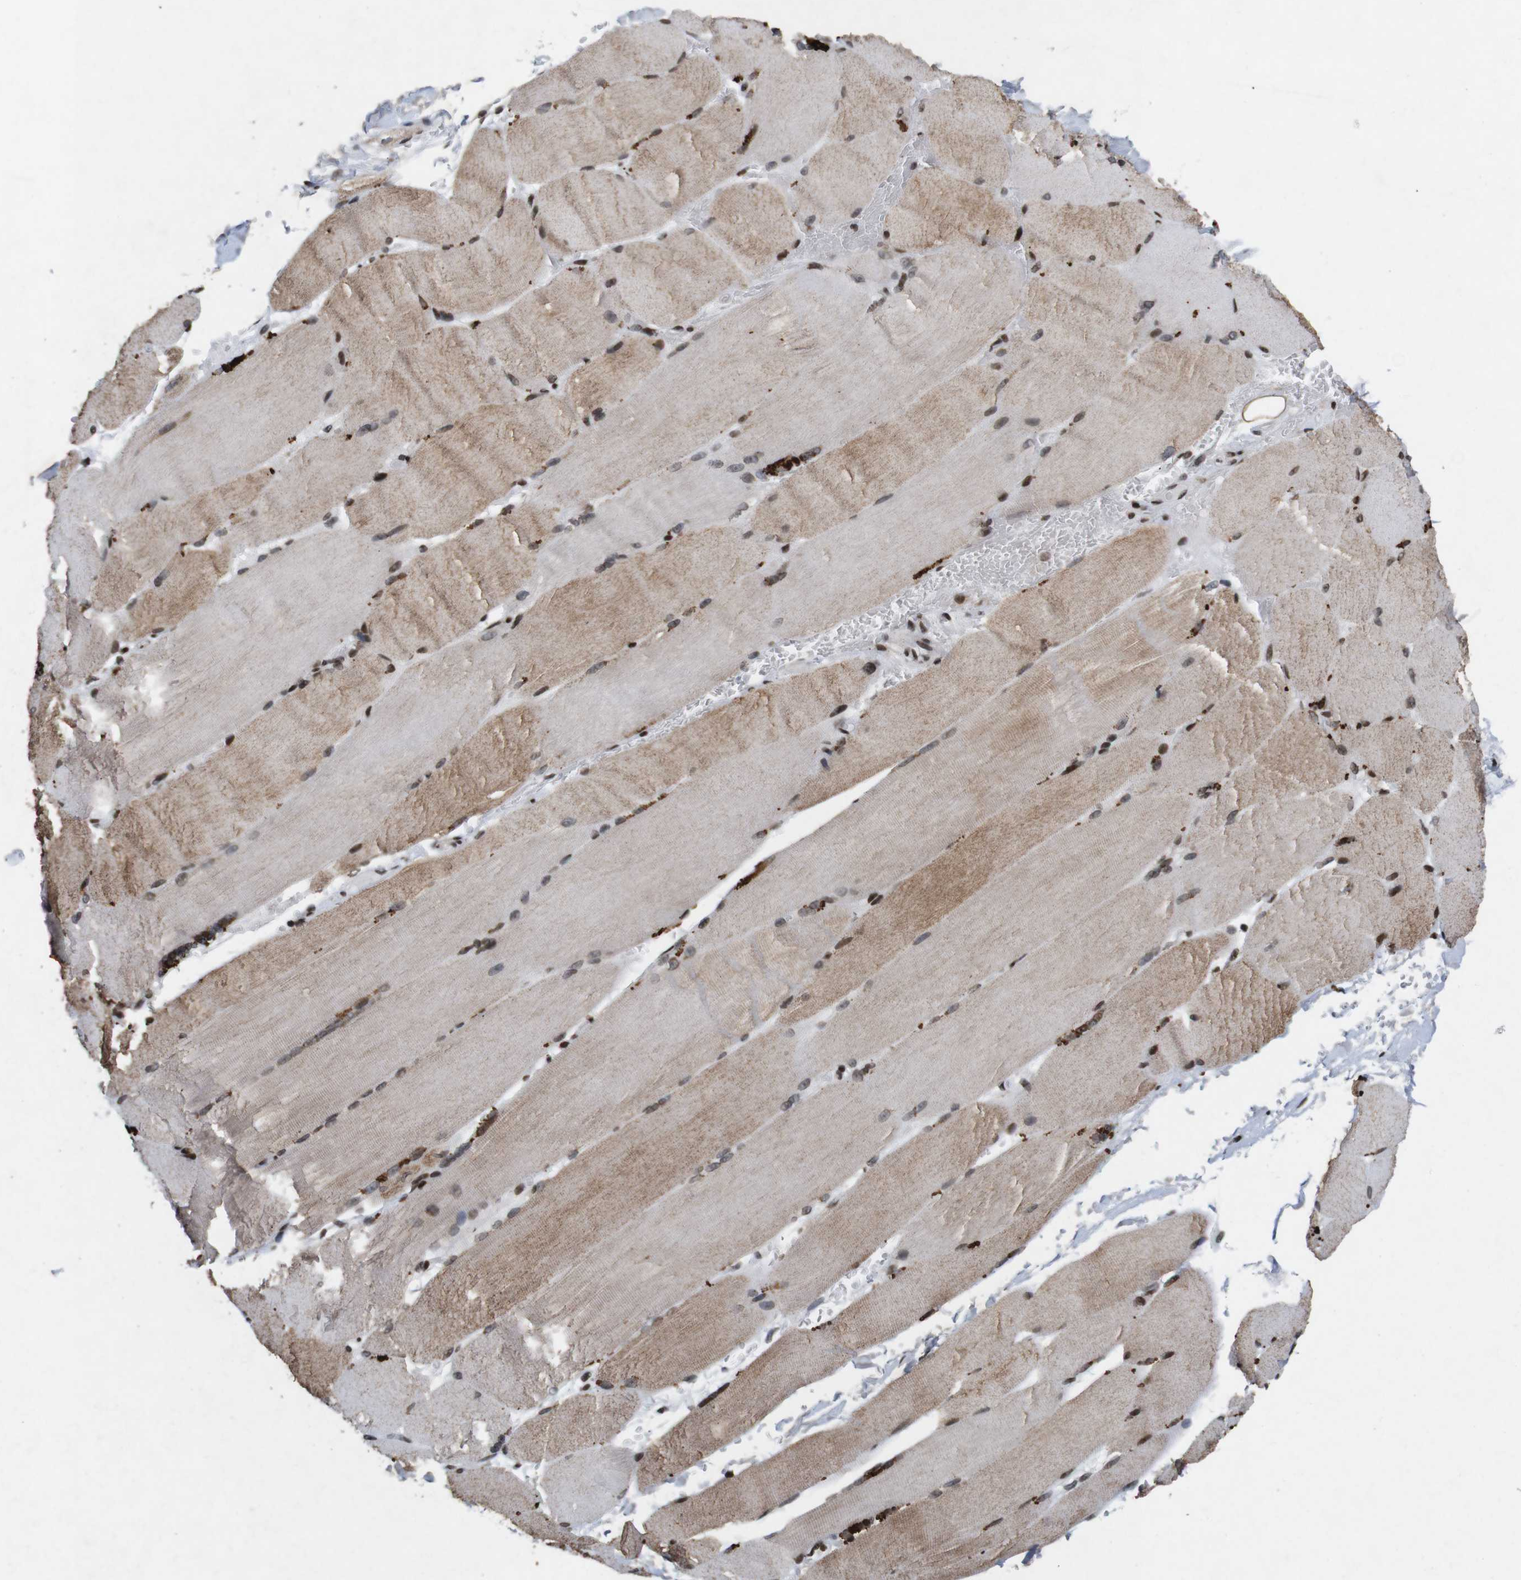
{"staining": {"intensity": "moderate", "quantity": ">75%", "location": "cytoplasmic/membranous,nuclear"}, "tissue": "skeletal muscle", "cell_type": "Myocytes", "image_type": "normal", "snomed": [{"axis": "morphology", "description": "Normal tissue, NOS"}, {"axis": "topography", "description": "Skin"}, {"axis": "topography", "description": "Skeletal muscle"}], "caption": "Skeletal muscle stained with DAB (3,3'-diaminobenzidine) immunohistochemistry demonstrates medium levels of moderate cytoplasmic/membranous,nuclear staining in approximately >75% of myocytes. (DAB (3,3'-diaminobenzidine) IHC, brown staining for protein, blue staining for nuclei).", "gene": "MAGEH1", "patient": {"sex": "male", "age": 83}}